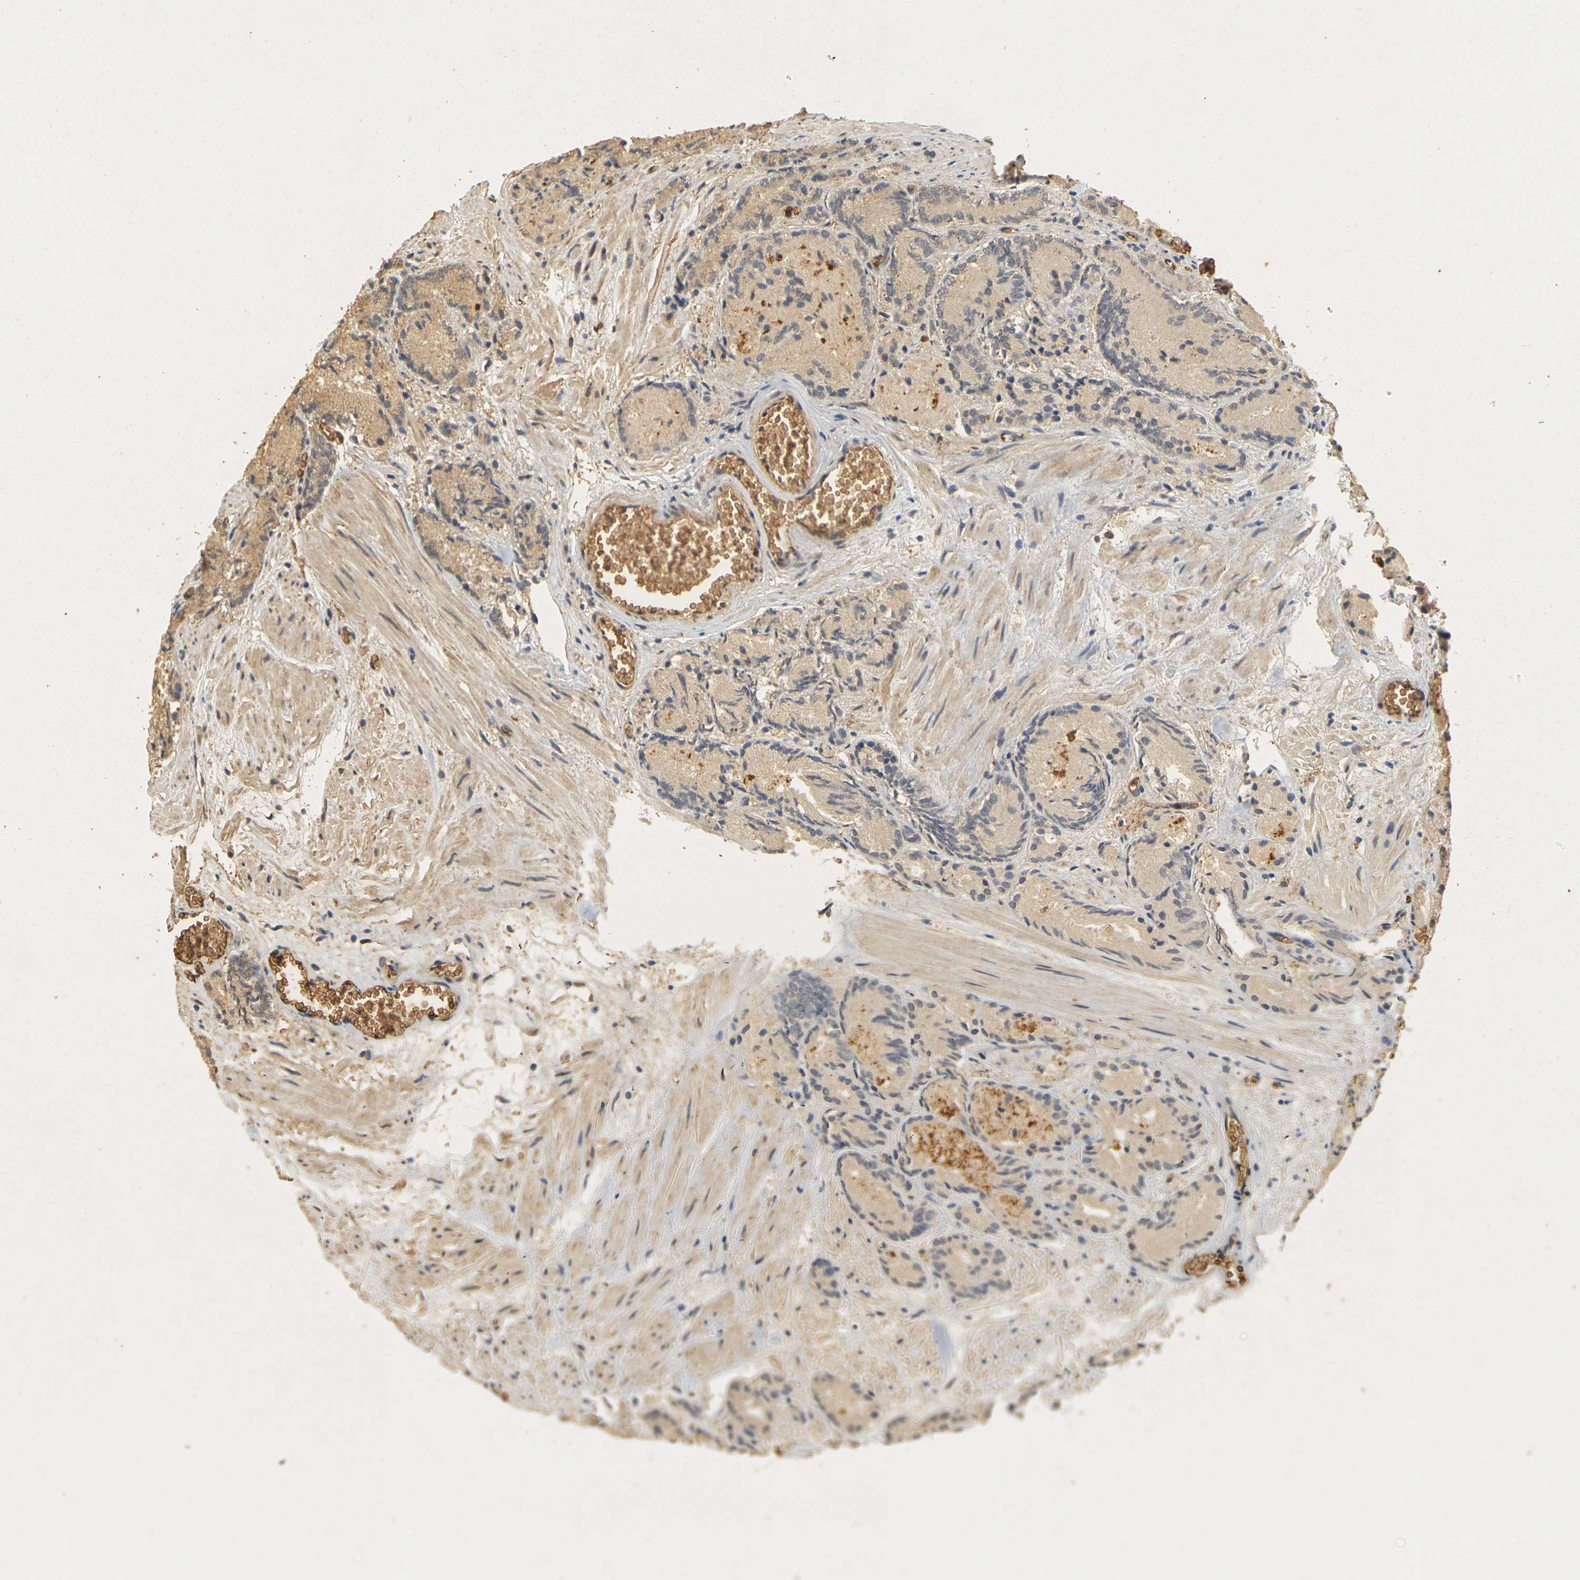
{"staining": {"intensity": "weak", "quantity": ">75%", "location": "cytoplasmic/membranous"}, "tissue": "prostate cancer", "cell_type": "Tumor cells", "image_type": "cancer", "snomed": [{"axis": "morphology", "description": "Adenocarcinoma, Low grade"}, {"axis": "topography", "description": "Prostate"}], "caption": "High-magnification brightfield microscopy of adenocarcinoma (low-grade) (prostate) stained with DAB (brown) and counterstained with hematoxylin (blue). tumor cells exhibit weak cytoplasmic/membranous staining is seen in about>75% of cells.", "gene": "MEGF9", "patient": {"sex": "male", "age": 72}}